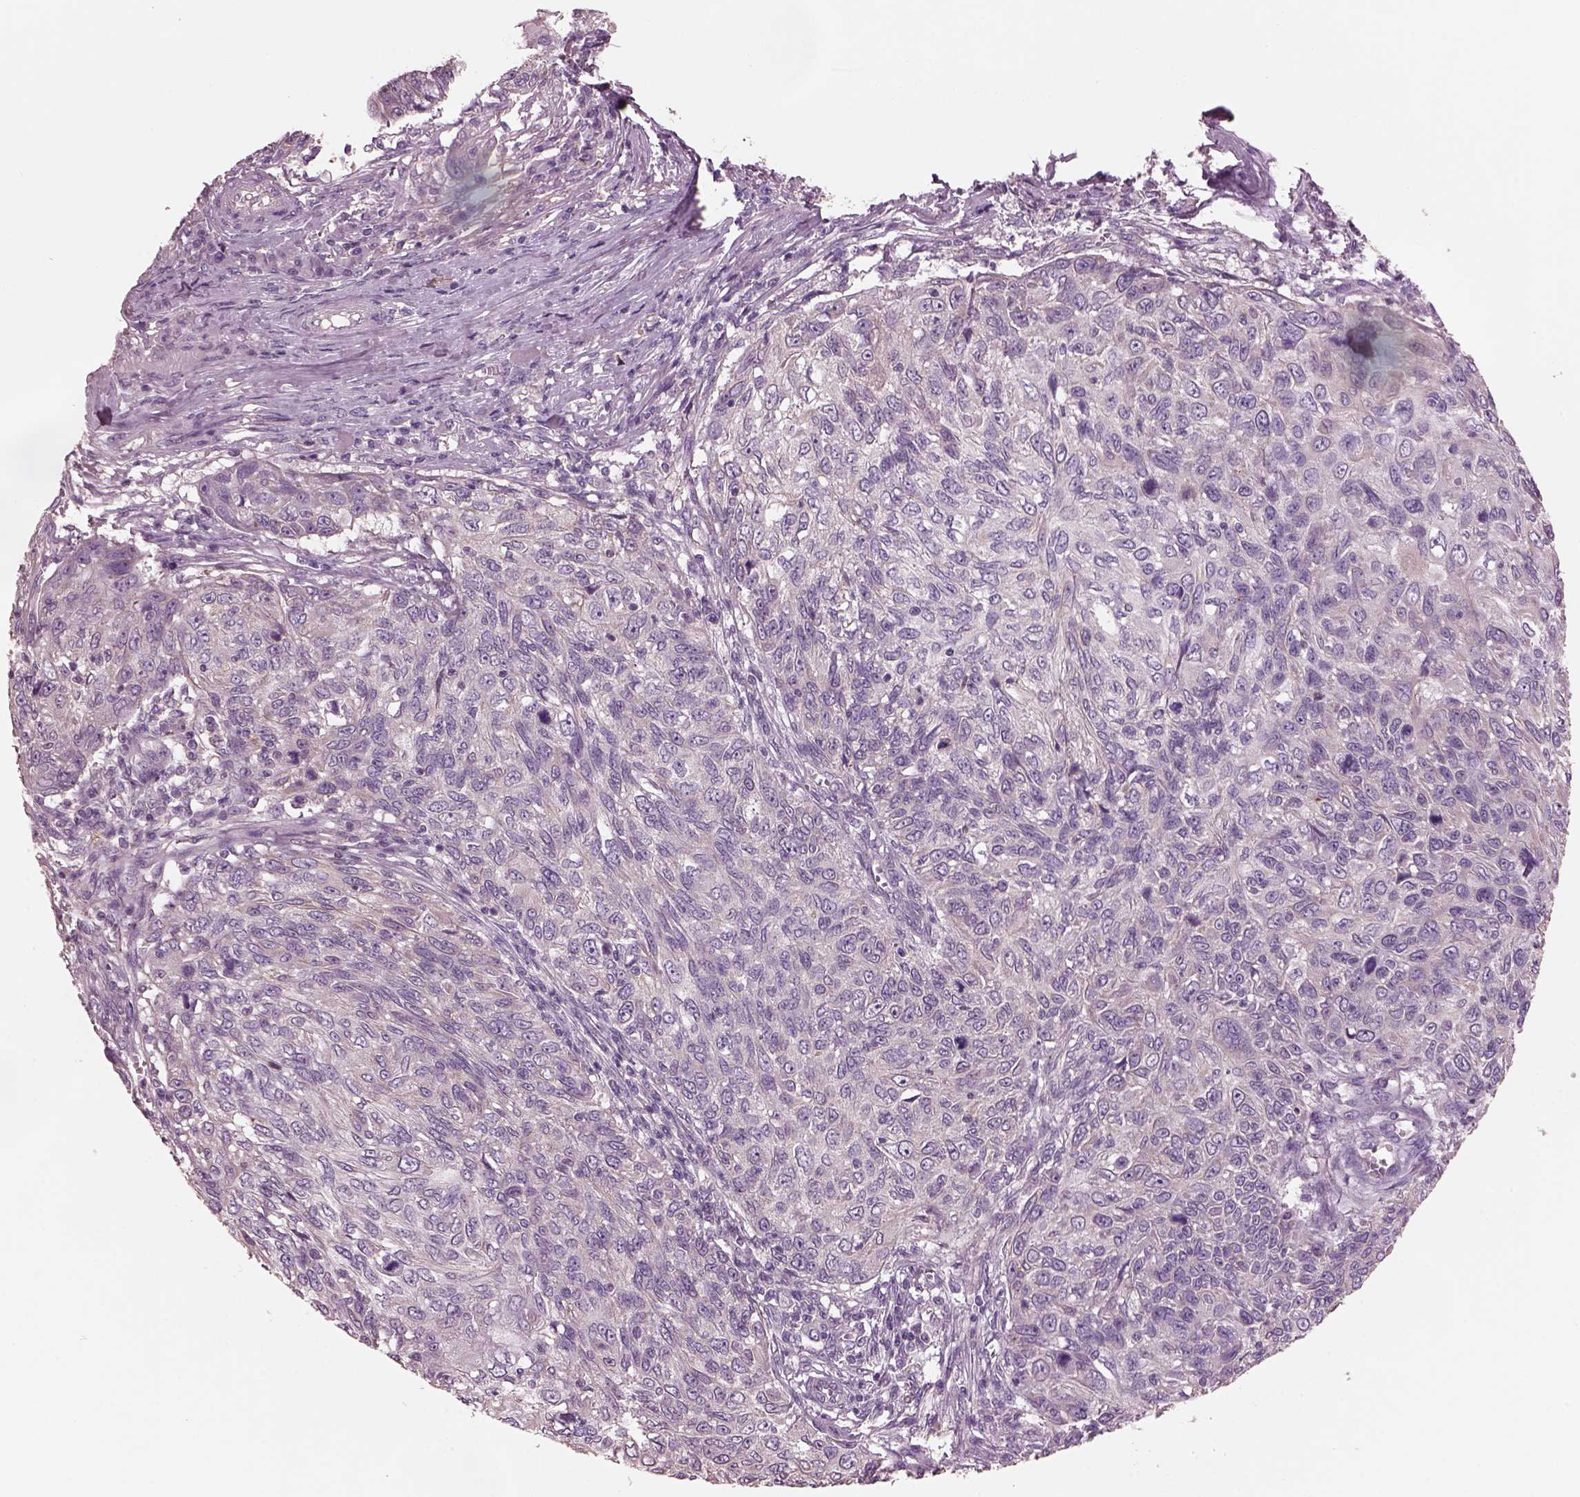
{"staining": {"intensity": "negative", "quantity": "none", "location": "none"}, "tissue": "skin cancer", "cell_type": "Tumor cells", "image_type": "cancer", "snomed": [{"axis": "morphology", "description": "Squamous cell carcinoma, NOS"}, {"axis": "topography", "description": "Skin"}], "caption": "Human skin cancer stained for a protein using IHC exhibits no expression in tumor cells.", "gene": "SRI", "patient": {"sex": "male", "age": 92}}